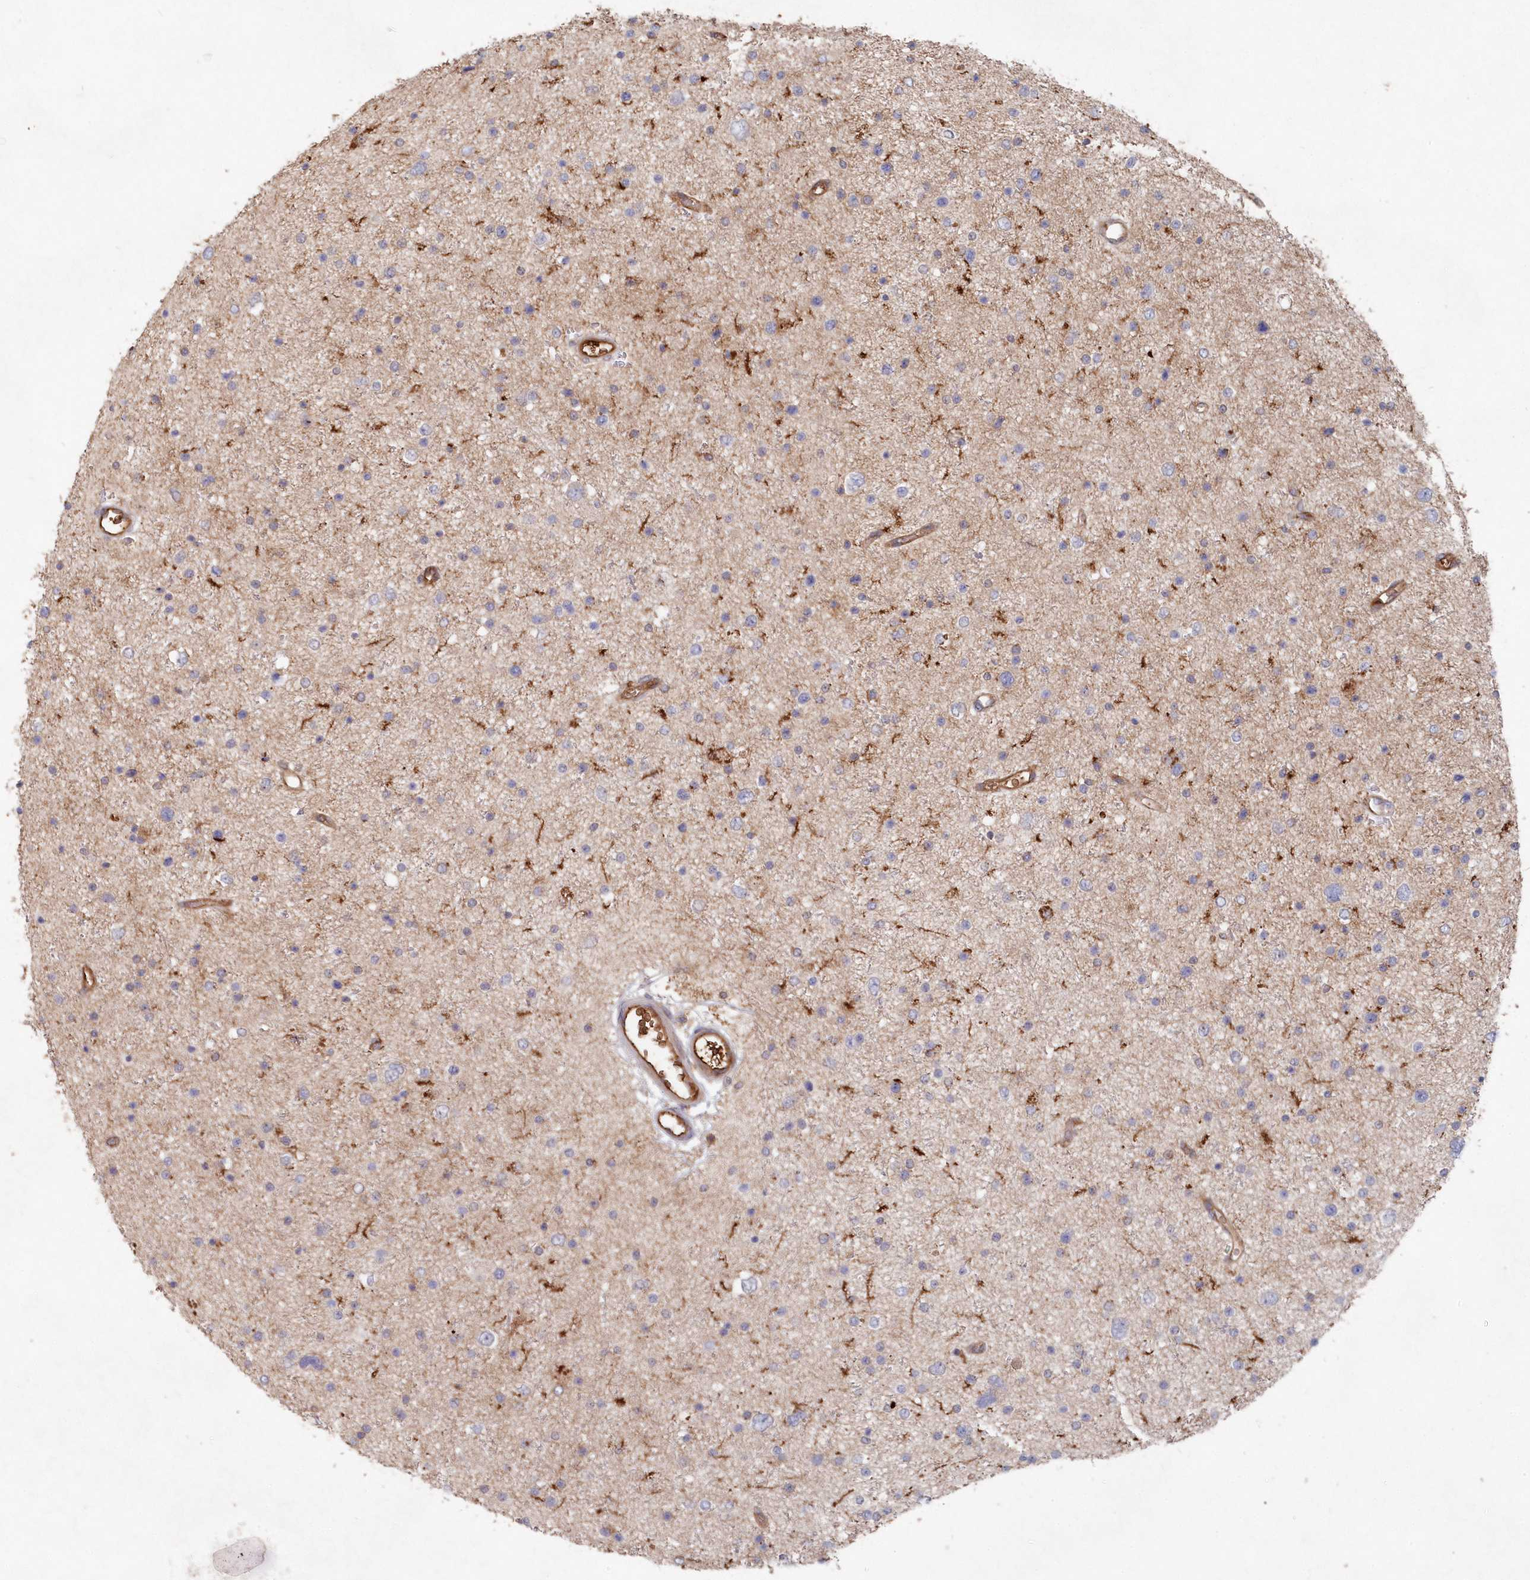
{"staining": {"intensity": "negative", "quantity": "none", "location": "none"}, "tissue": "glioma", "cell_type": "Tumor cells", "image_type": "cancer", "snomed": [{"axis": "morphology", "description": "Glioma, malignant, Low grade"}, {"axis": "topography", "description": "Brain"}], "caption": "A high-resolution image shows IHC staining of malignant low-grade glioma, which exhibits no significant staining in tumor cells.", "gene": "ABHD14B", "patient": {"sex": "female", "age": 37}}